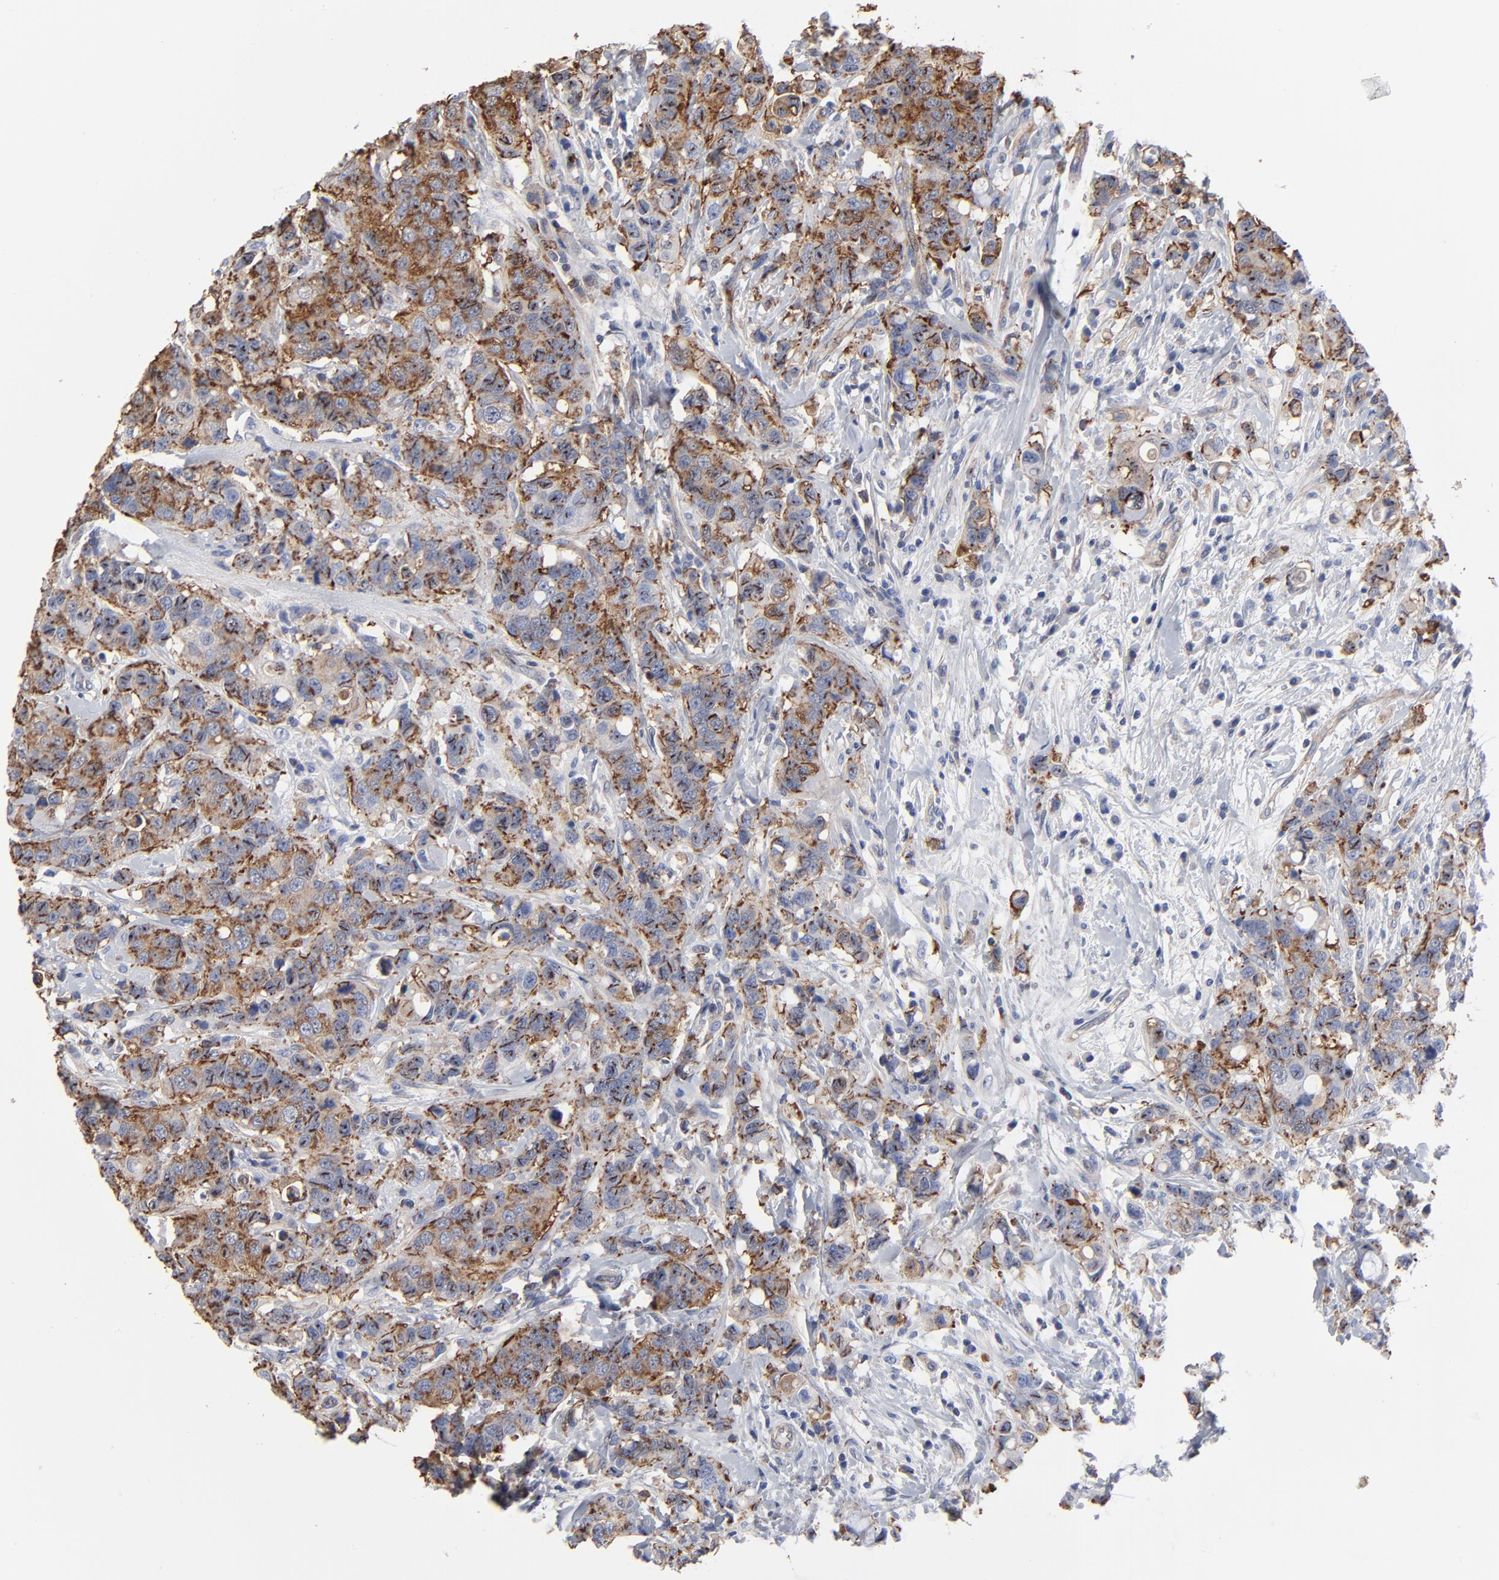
{"staining": {"intensity": "moderate", "quantity": ">75%", "location": "cytoplasmic/membranous"}, "tissue": "breast cancer", "cell_type": "Tumor cells", "image_type": "cancer", "snomed": [{"axis": "morphology", "description": "Duct carcinoma"}, {"axis": "topography", "description": "Breast"}], "caption": "Immunohistochemical staining of human breast cancer (infiltrating ductal carcinoma) reveals medium levels of moderate cytoplasmic/membranous positivity in approximately >75% of tumor cells.", "gene": "ACTA2", "patient": {"sex": "female", "age": 27}}